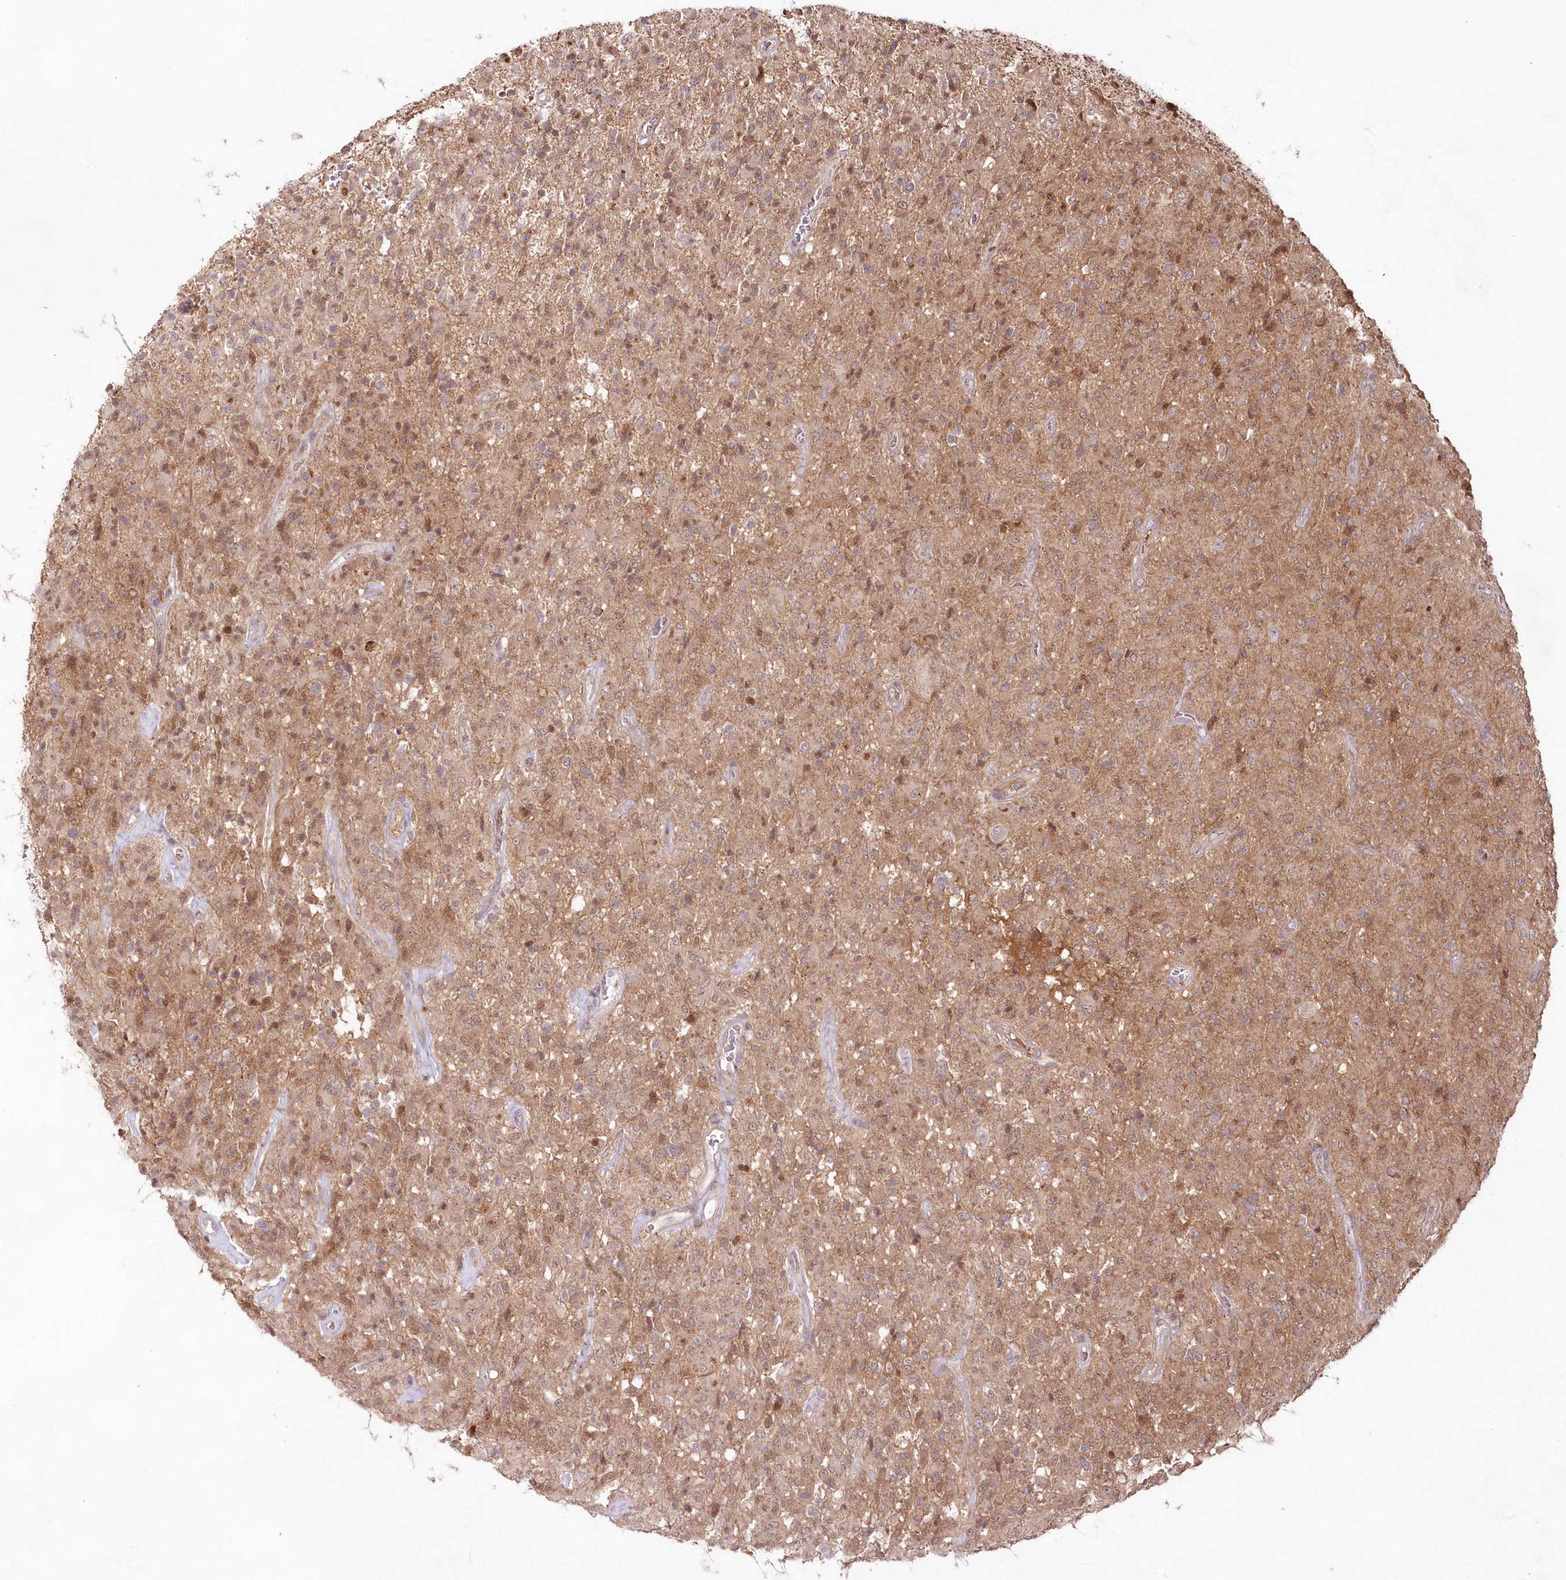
{"staining": {"intensity": "weak", "quantity": "25%-75%", "location": "cytoplasmic/membranous"}, "tissue": "glioma", "cell_type": "Tumor cells", "image_type": "cancer", "snomed": [{"axis": "morphology", "description": "Glioma, malignant, High grade"}, {"axis": "topography", "description": "Brain"}], "caption": "Malignant glioma (high-grade) stained with a protein marker reveals weak staining in tumor cells.", "gene": "IMPA1", "patient": {"sex": "female", "age": 57}}